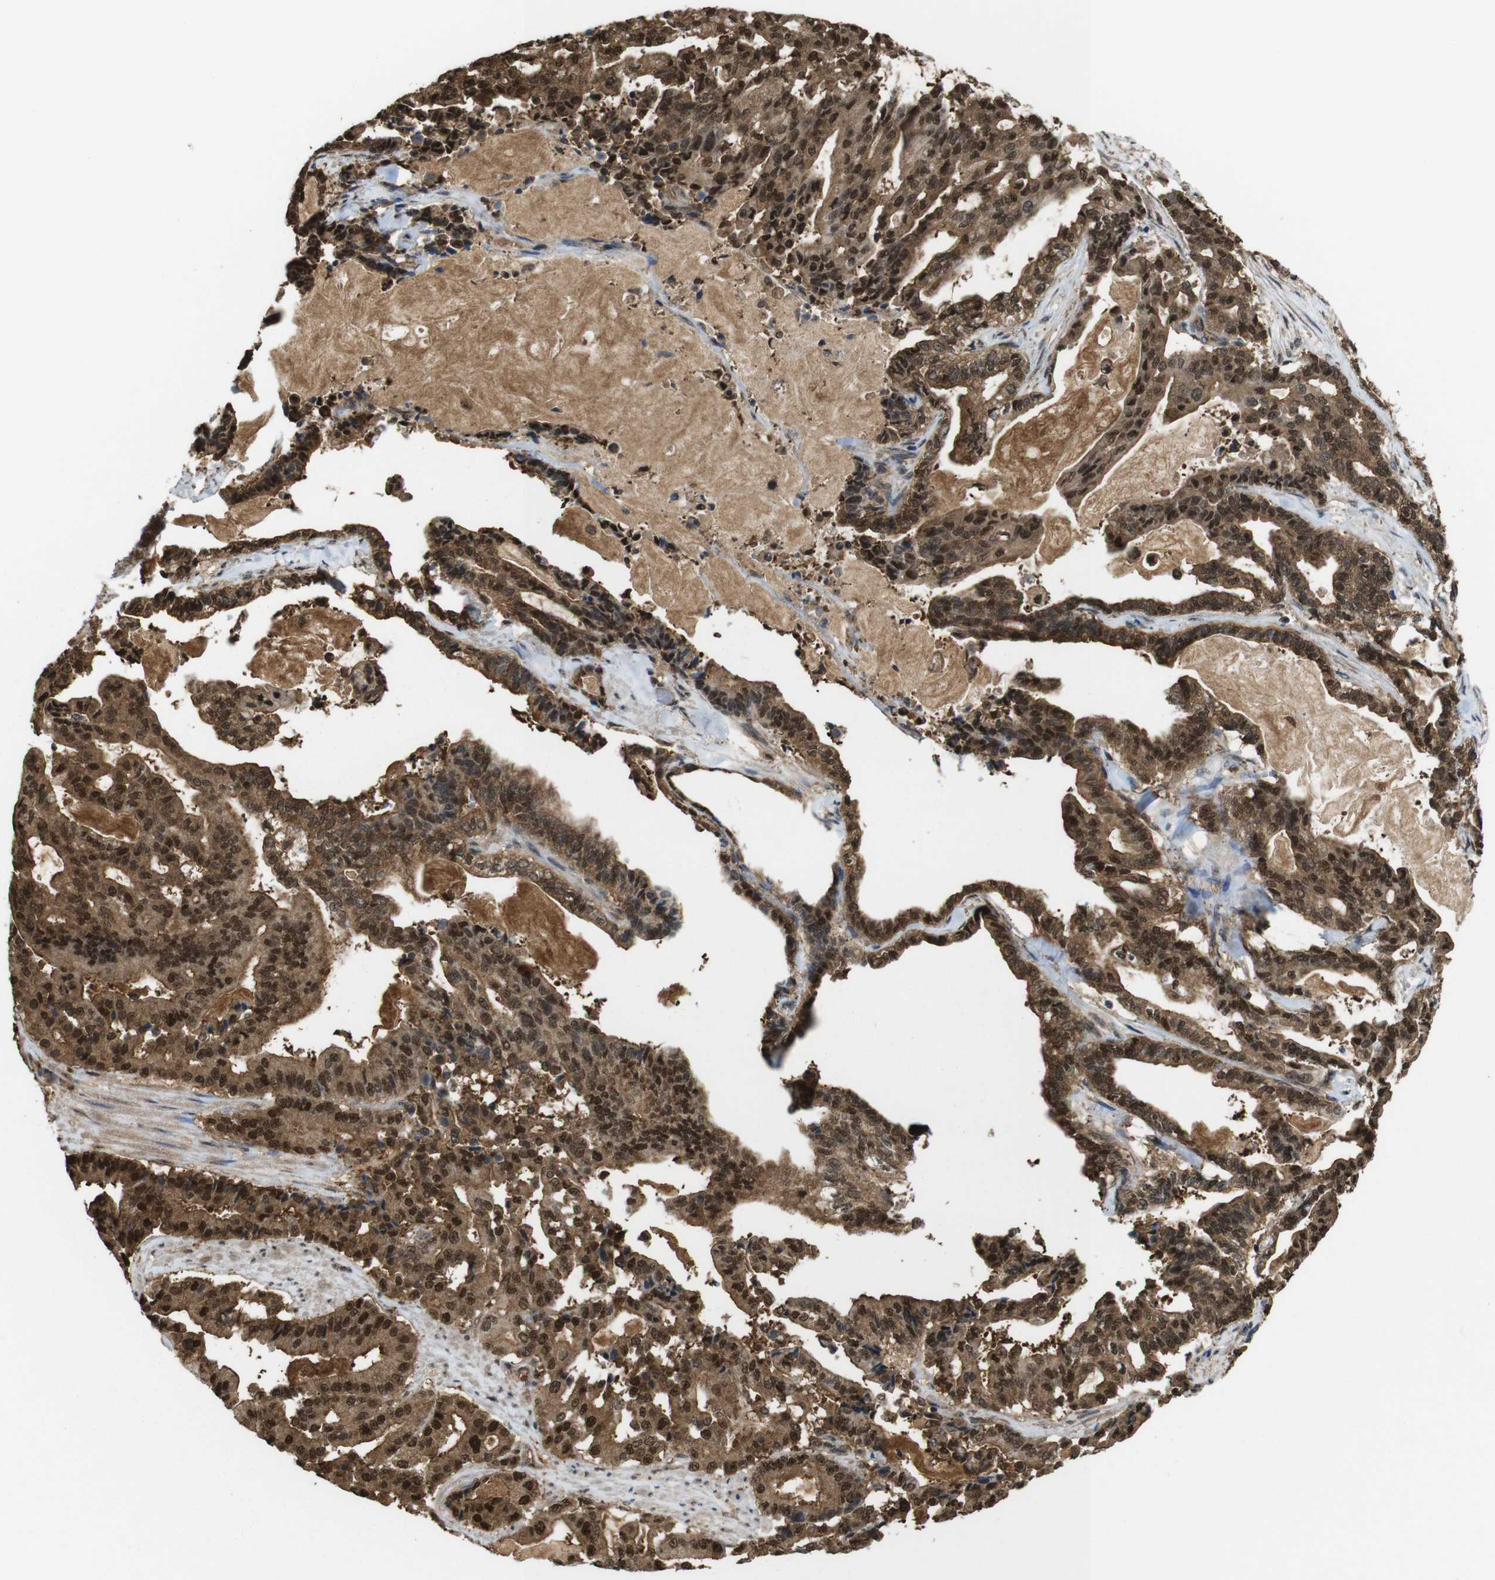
{"staining": {"intensity": "strong", "quantity": ">75%", "location": "cytoplasmic/membranous,nuclear"}, "tissue": "pancreatic cancer", "cell_type": "Tumor cells", "image_type": "cancer", "snomed": [{"axis": "morphology", "description": "Adenocarcinoma, NOS"}, {"axis": "topography", "description": "Pancreas"}], "caption": "Tumor cells demonstrate strong cytoplasmic/membranous and nuclear positivity in approximately >75% of cells in pancreatic cancer.", "gene": "YWHAG", "patient": {"sex": "male", "age": 63}}